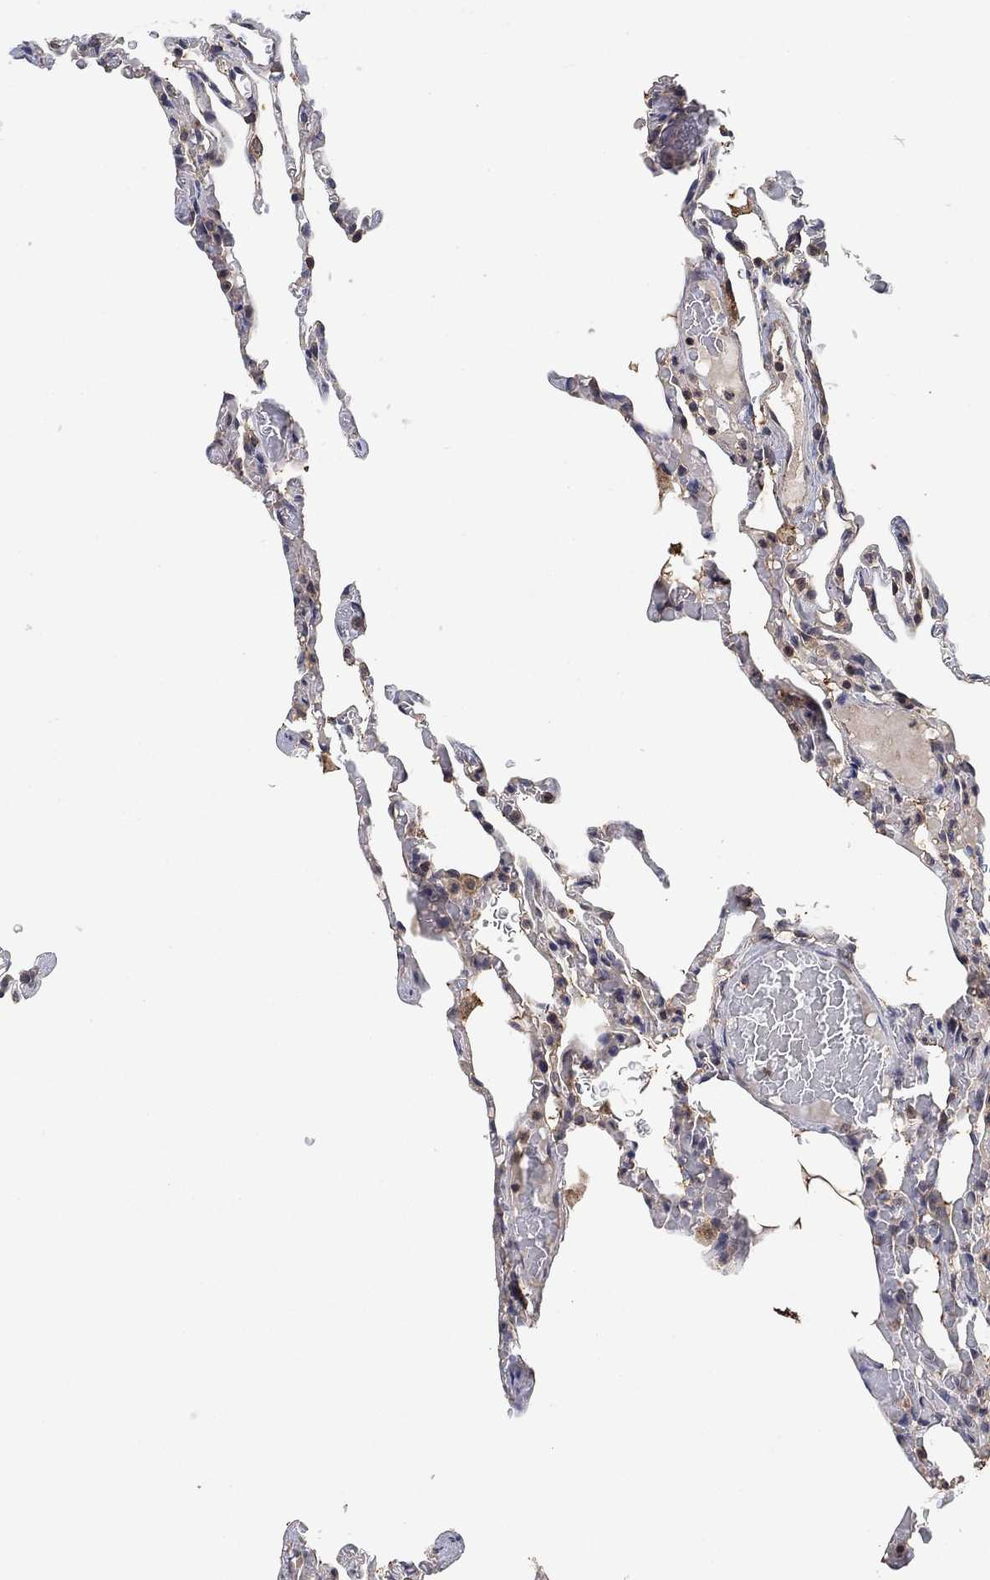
{"staining": {"intensity": "negative", "quantity": "none", "location": "none"}, "tissue": "lung", "cell_type": "Alveolar cells", "image_type": "normal", "snomed": [{"axis": "morphology", "description": "Normal tissue, NOS"}, {"axis": "topography", "description": "Lung"}], "caption": "This is an immunohistochemistry (IHC) image of normal human lung. There is no expression in alveolar cells.", "gene": "CCDC43", "patient": {"sex": "female", "age": 43}}